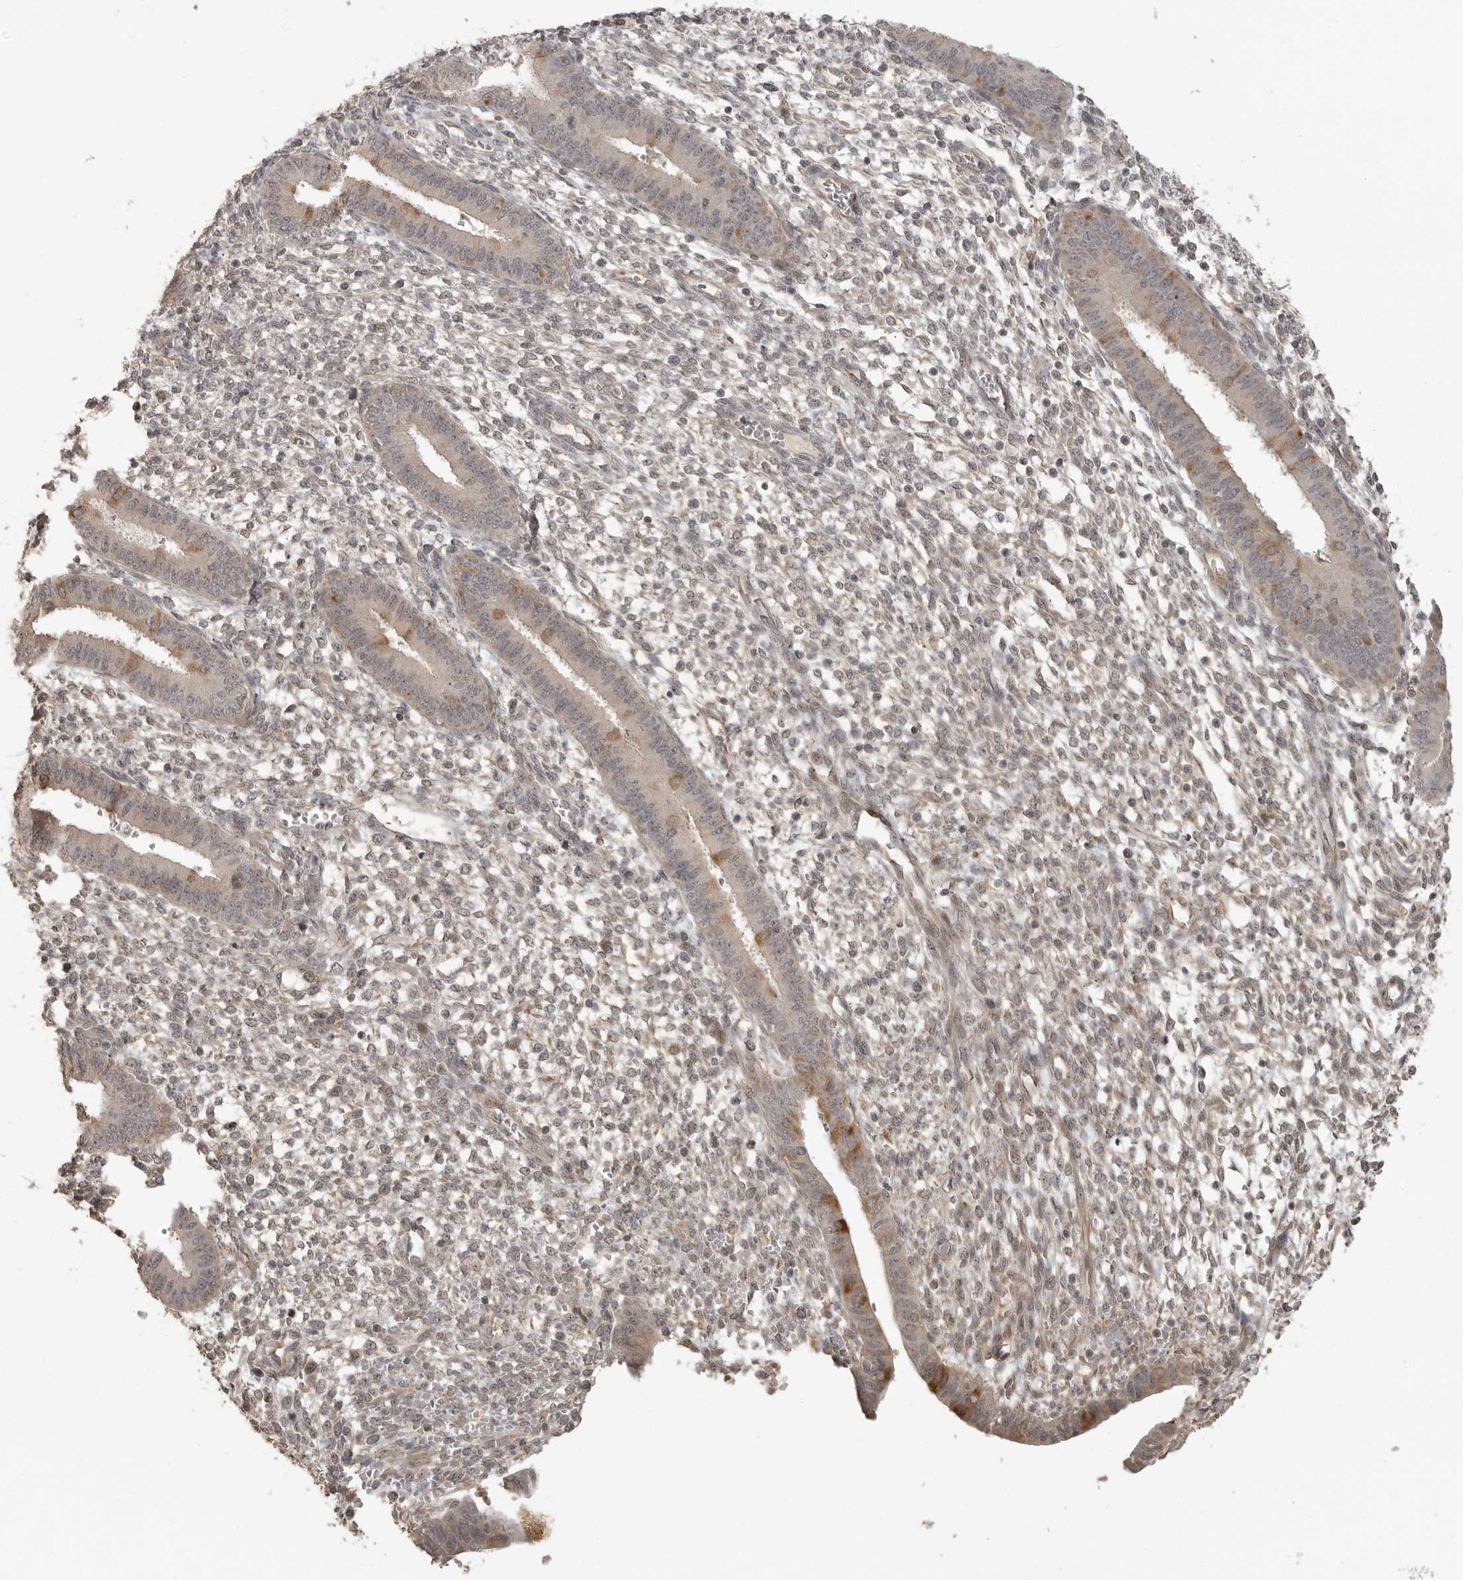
{"staining": {"intensity": "weak", "quantity": "<25%", "location": "nuclear"}, "tissue": "endometrium", "cell_type": "Cells in endometrial stroma", "image_type": "normal", "snomed": [{"axis": "morphology", "description": "Normal tissue, NOS"}, {"axis": "topography", "description": "Endometrium"}], "caption": "DAB immunohistochemical staining of normal human endometrium shows no significant positivity in cells in endometrial stroma.", "gene": "SMG8", "patient": {"sex": "female", "age": 46}}